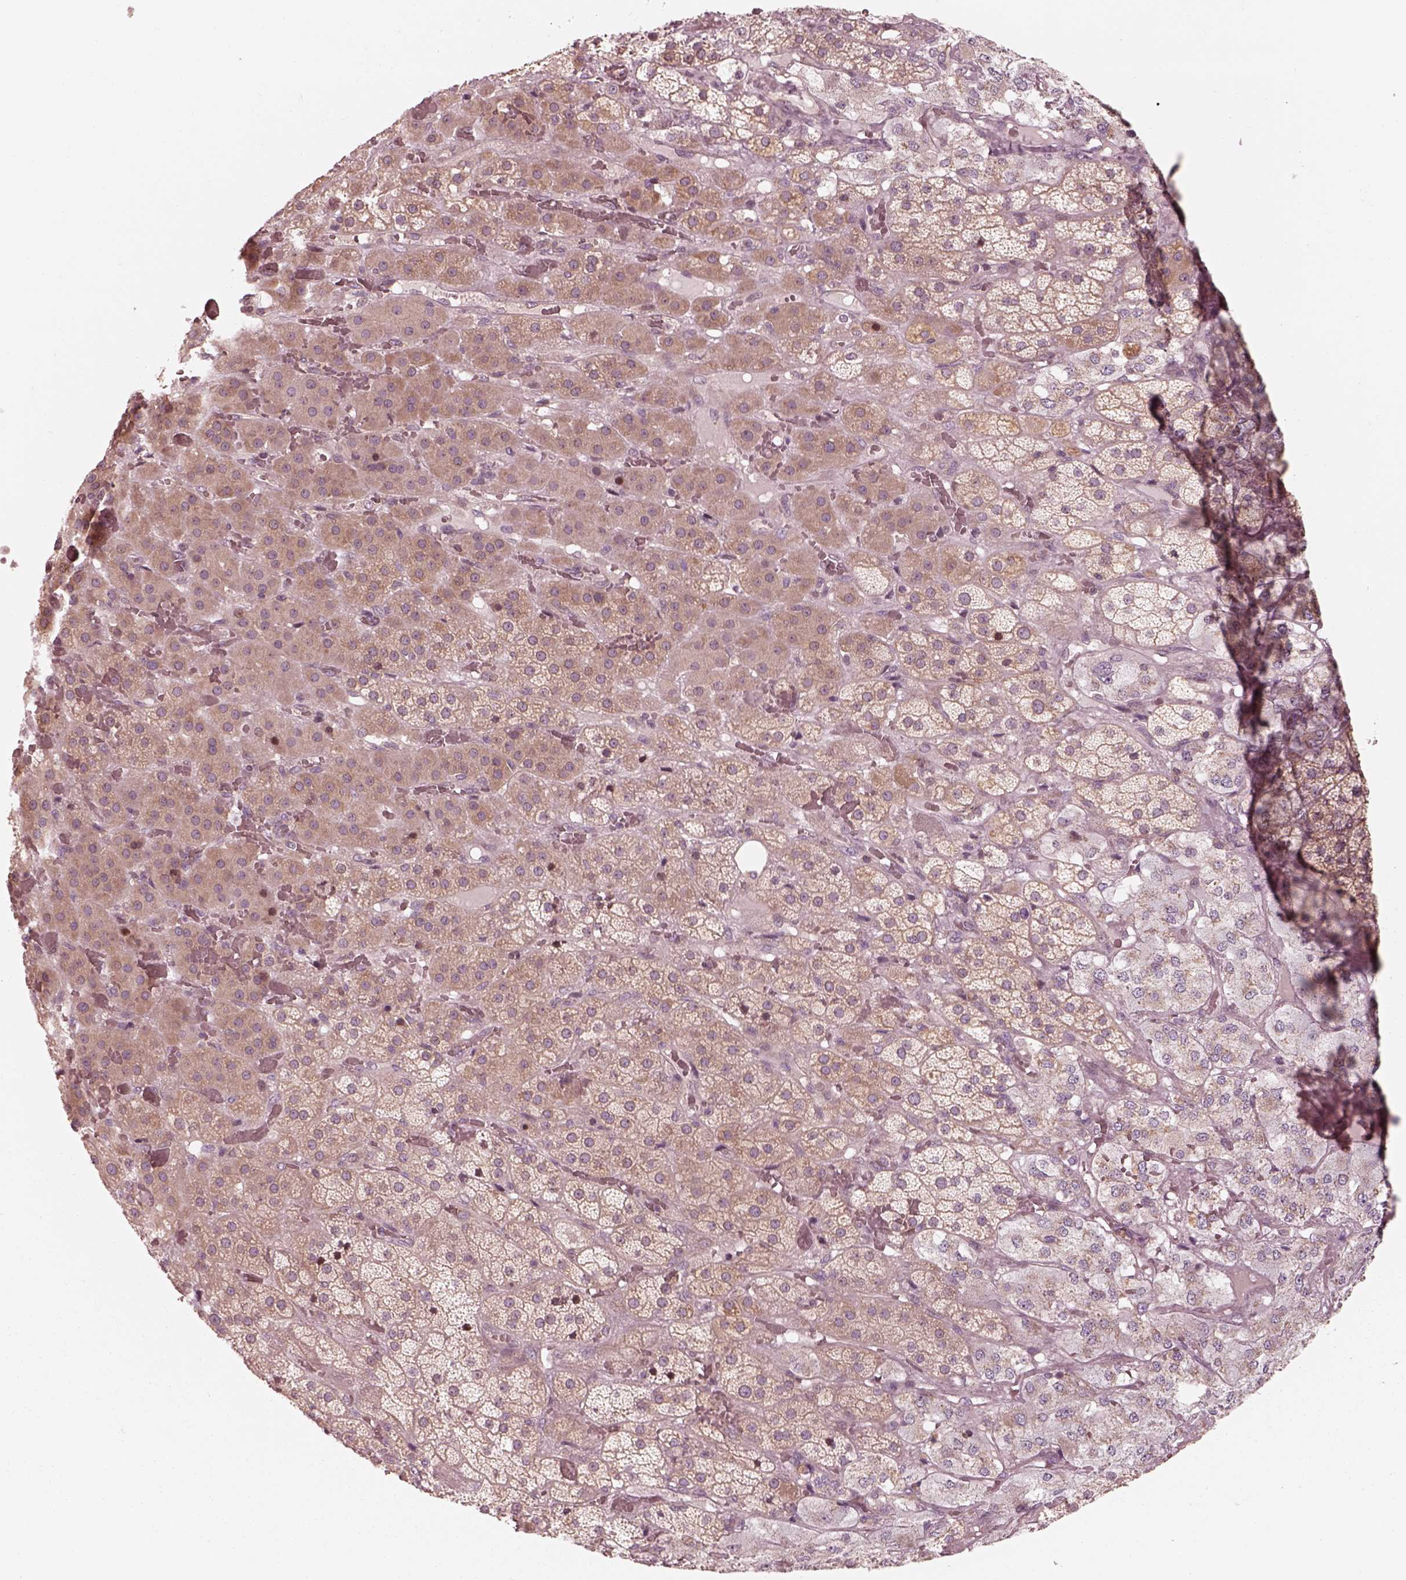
{"staining": {"intensity": "moderate", "quantity": ">75%", "location": "cytoplasmic/membranous"}, "tissue": "adrenal gland", "cell_type": "Glandular cells", "image_type": "normal", "snomed": [{"axis": "morphology", "description": "Normal tissue, NOS"}, {"axis": "topography", "description": "Adrenal gland"}], "caption": "About >75% of glandular cells in normal human adrenal gland reveal moderate cytoplasmic/membranous protein expression as visualized by brown immunohistochemical staining.", "gene": "CNOT2", "patient": {"sex": "male", "age": 57}}